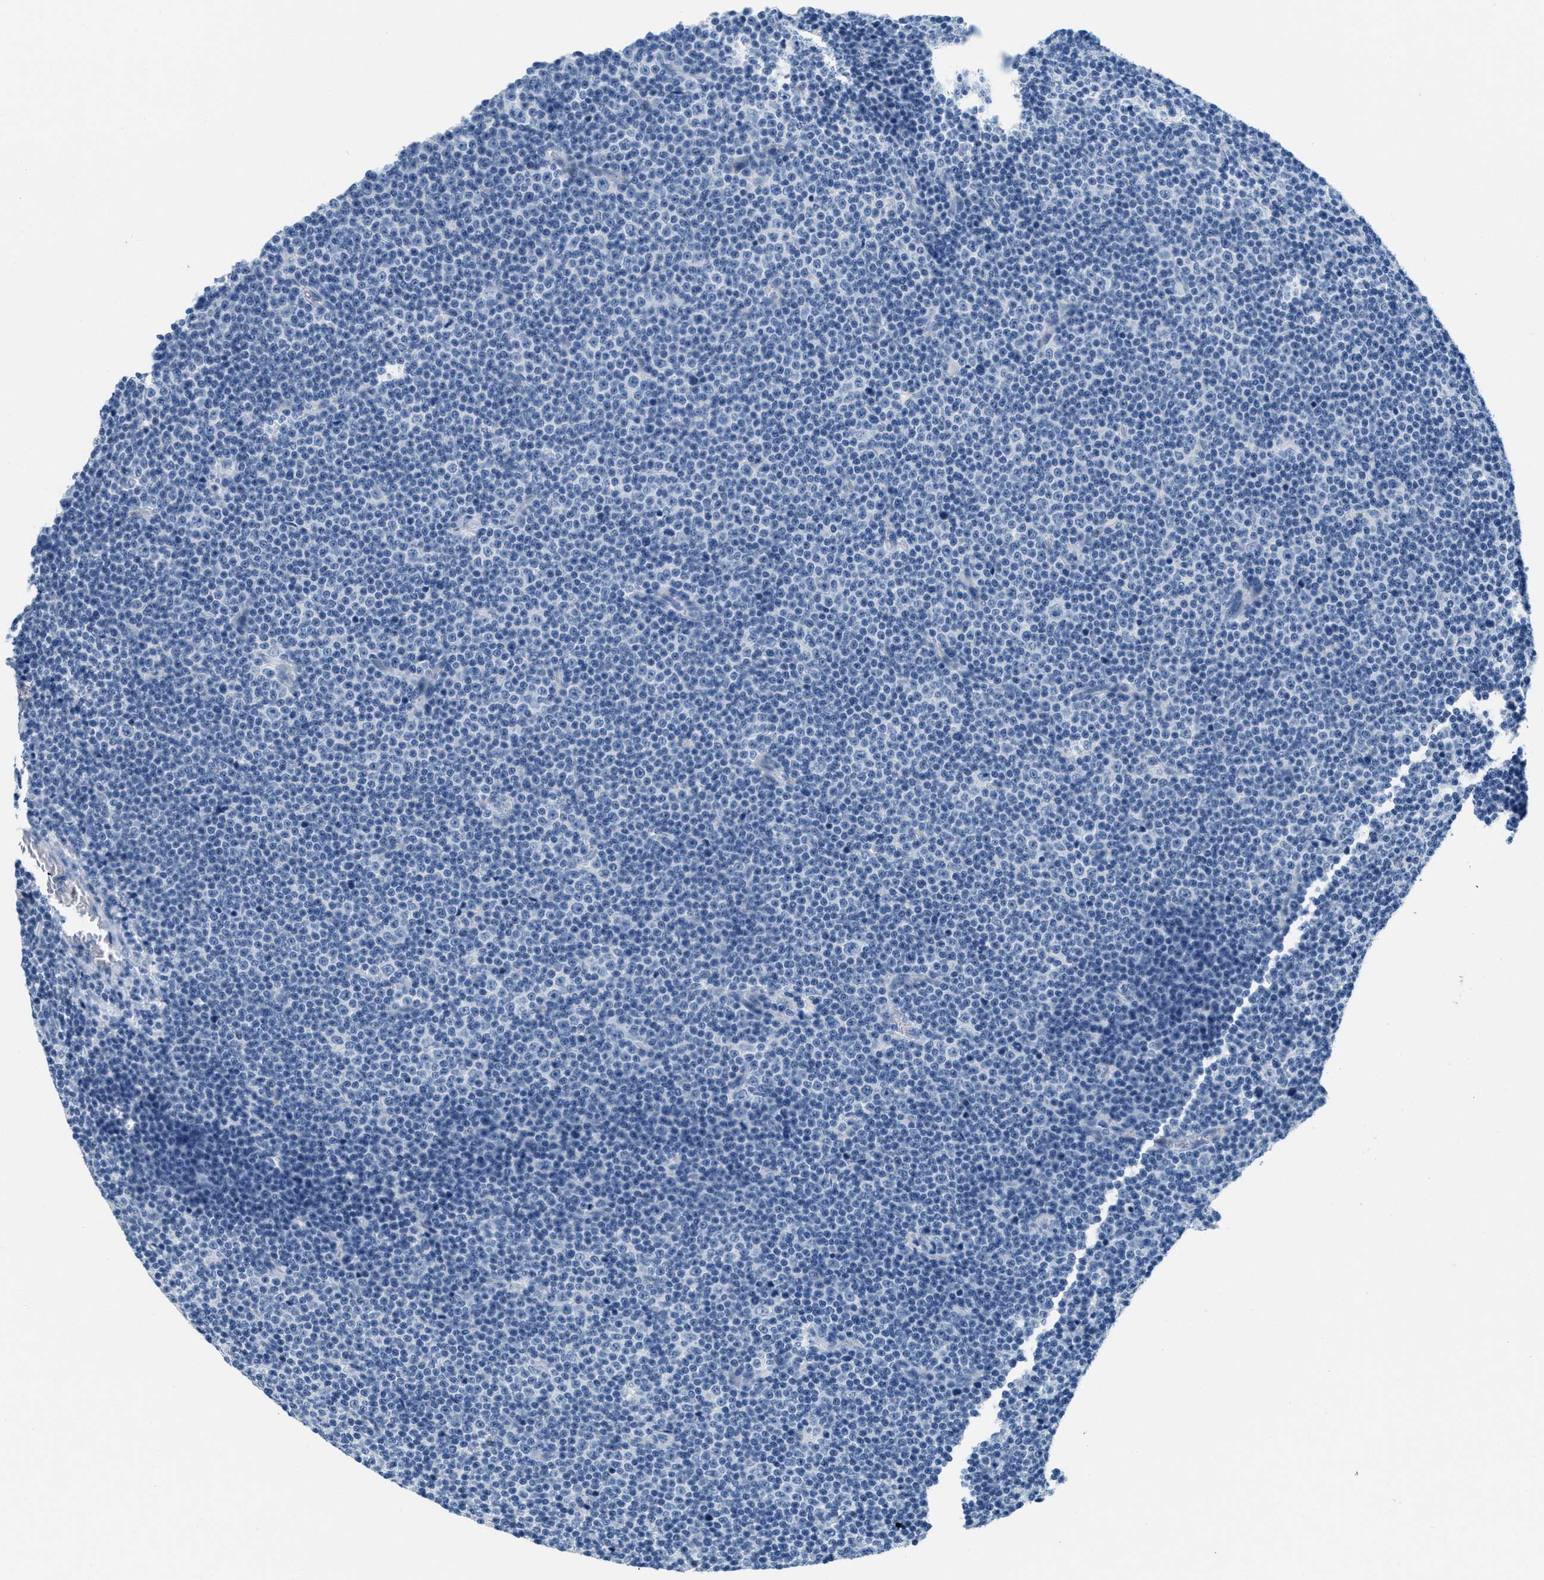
{"staining": {"intensity": "negative", "quantity": "none", "location": "none"}, "tissue": "lymphoma", "cell_type": "Tumor cells", "image_type": "cancer", "snomed": [{"axis": "morphology", "description": "Malignant lymphoma, non-Hodgkin's type, Low grade"}, {"axis": "topography", "description": "Lymph node"}], "caption": "Human lymphoma stained for a protein using IHC exhibits no expression in tumor cells.", "gene": "A2M", "patient": {"sex": "female", "age": 67}}